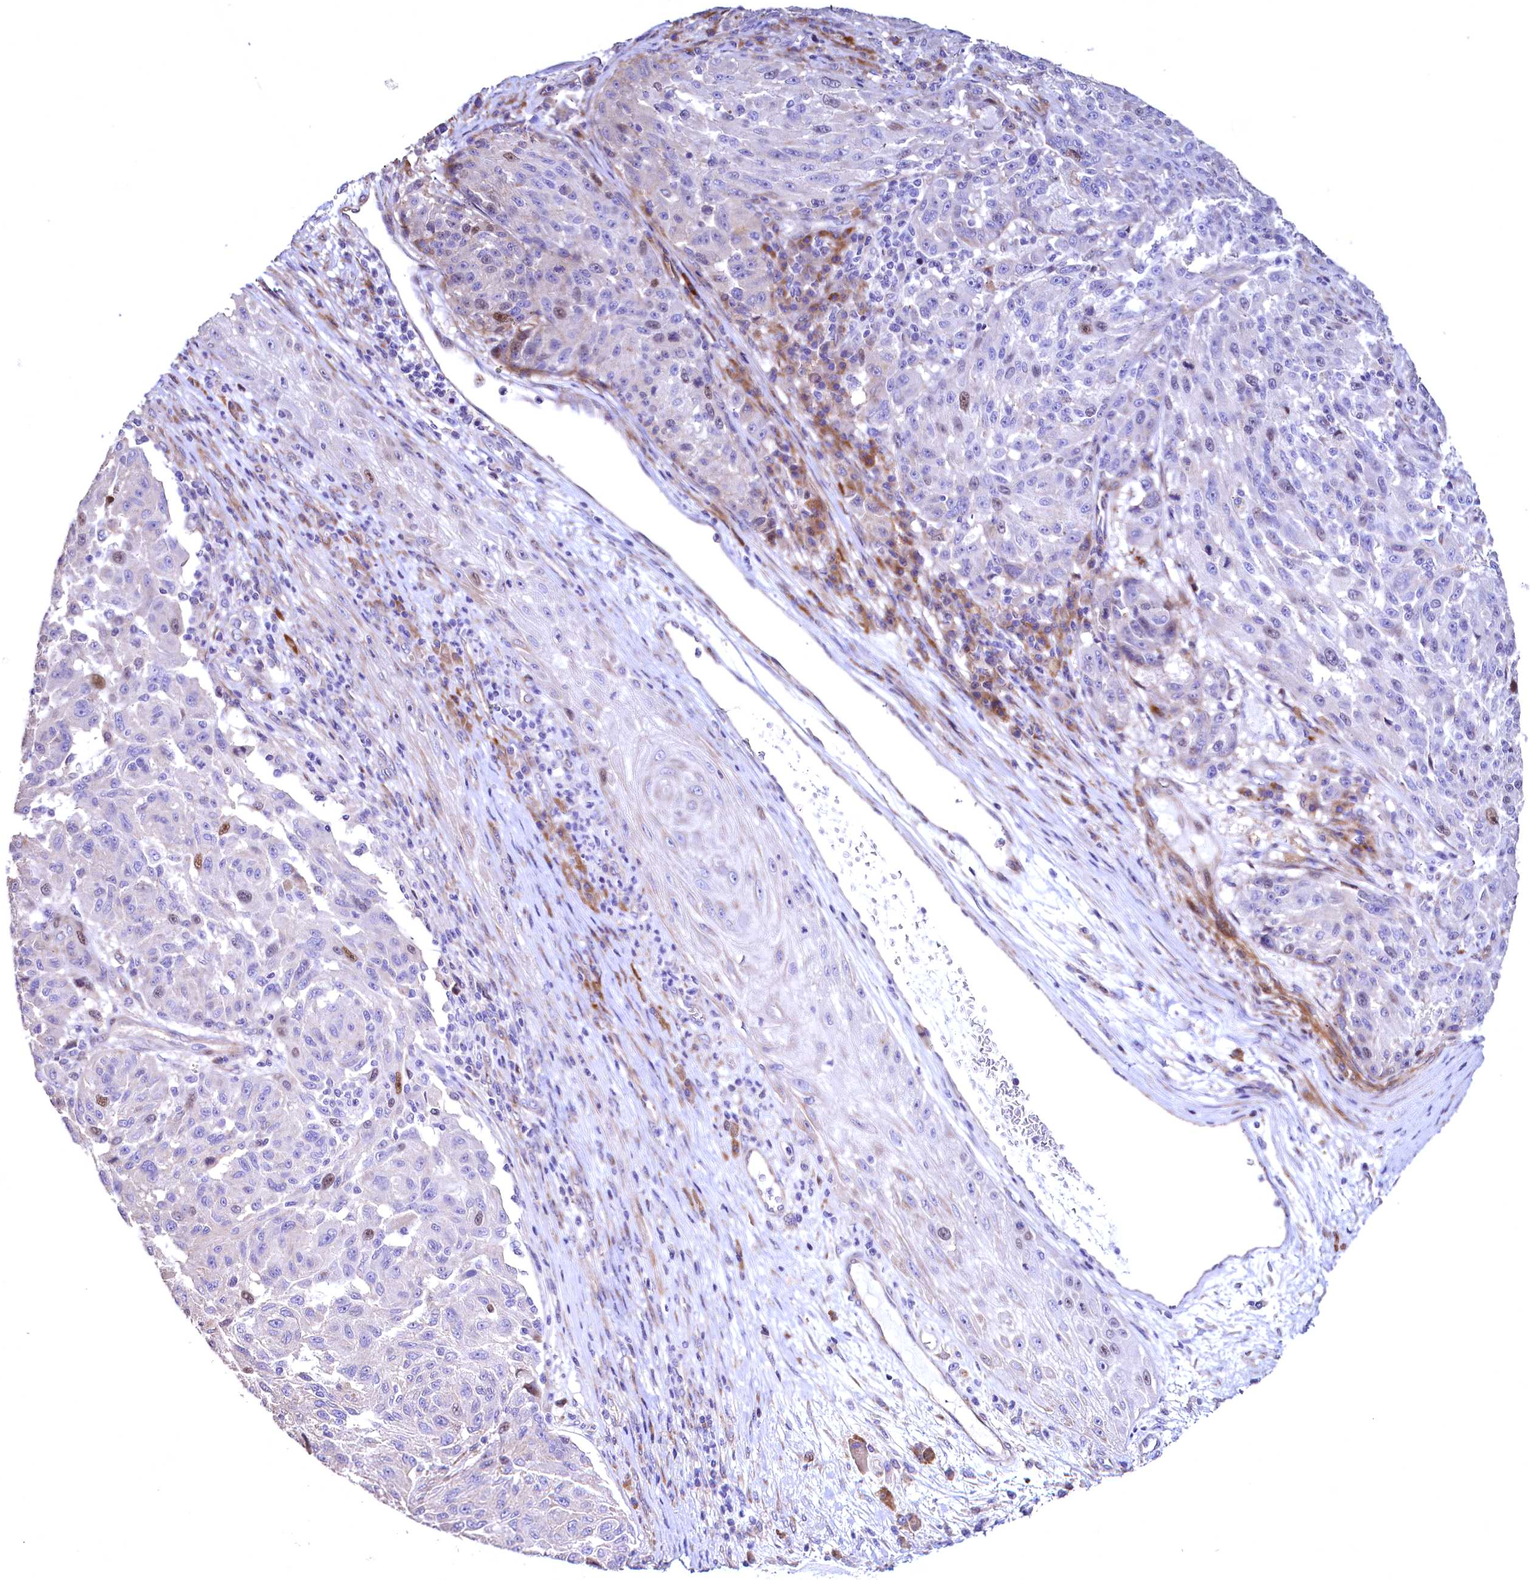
{"staining": {"intensity": "negative", "quantity": "none", "location": "none"}, "tissue": "melanoma", "cell_type": "Tumor cells", "image_type": "cancer", "snomed": [{"axis": "morphology", "description": "Malignant melanoma, NOS"}, {"axis": "topography", "description": "Skin"}], "caption": "Melanoma was stained to show a protein in brown. There is no significant staining in tumor cells.", "gene": "WNT8A", "patient": {"sex": "male", "age": 53}}